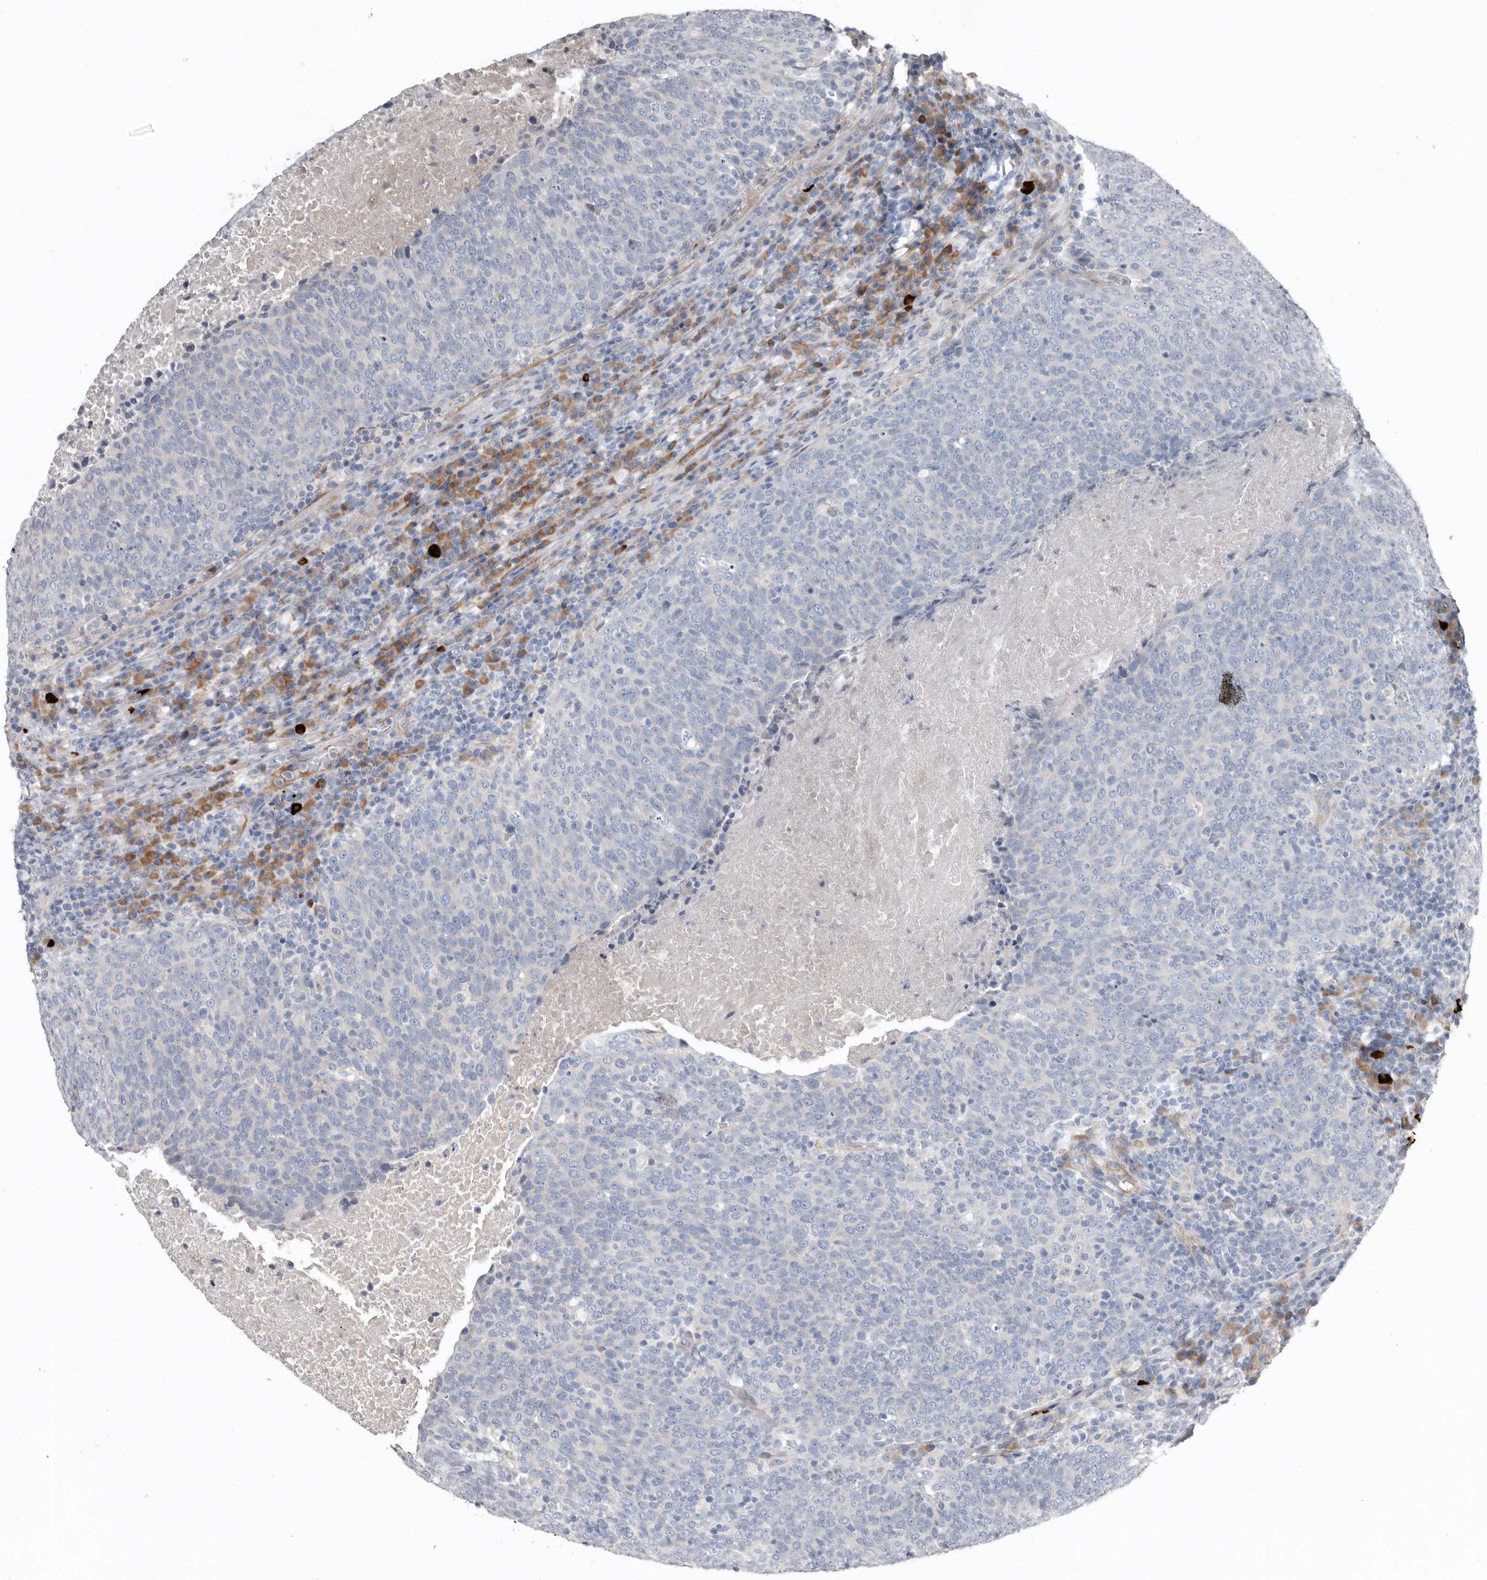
{"staining": {"intensity": "negative", "quantity": "none", "location": "none"}, "tissue": "head and neck cancer", "cell_type": "Tumor cells", "image_type": "cancer", "snomed": [{"axis": "morphology", "description": "Squamous cell carcinoma, NOS"}, {"axis": "morphology", "description": "Squamous cell carcinoma, metastatic, NOS"}, {"axis": "topography", "description": "Lymph node"}, {"axis": "topography", "description": "Head-Neck"}], "caption": "Image shows no significant protein positivity in tumor cells of head and neck cancer (squamous cell carcinoma).", "gene": "ZNF114", "patient": {"sex": "male", "age": 62}}